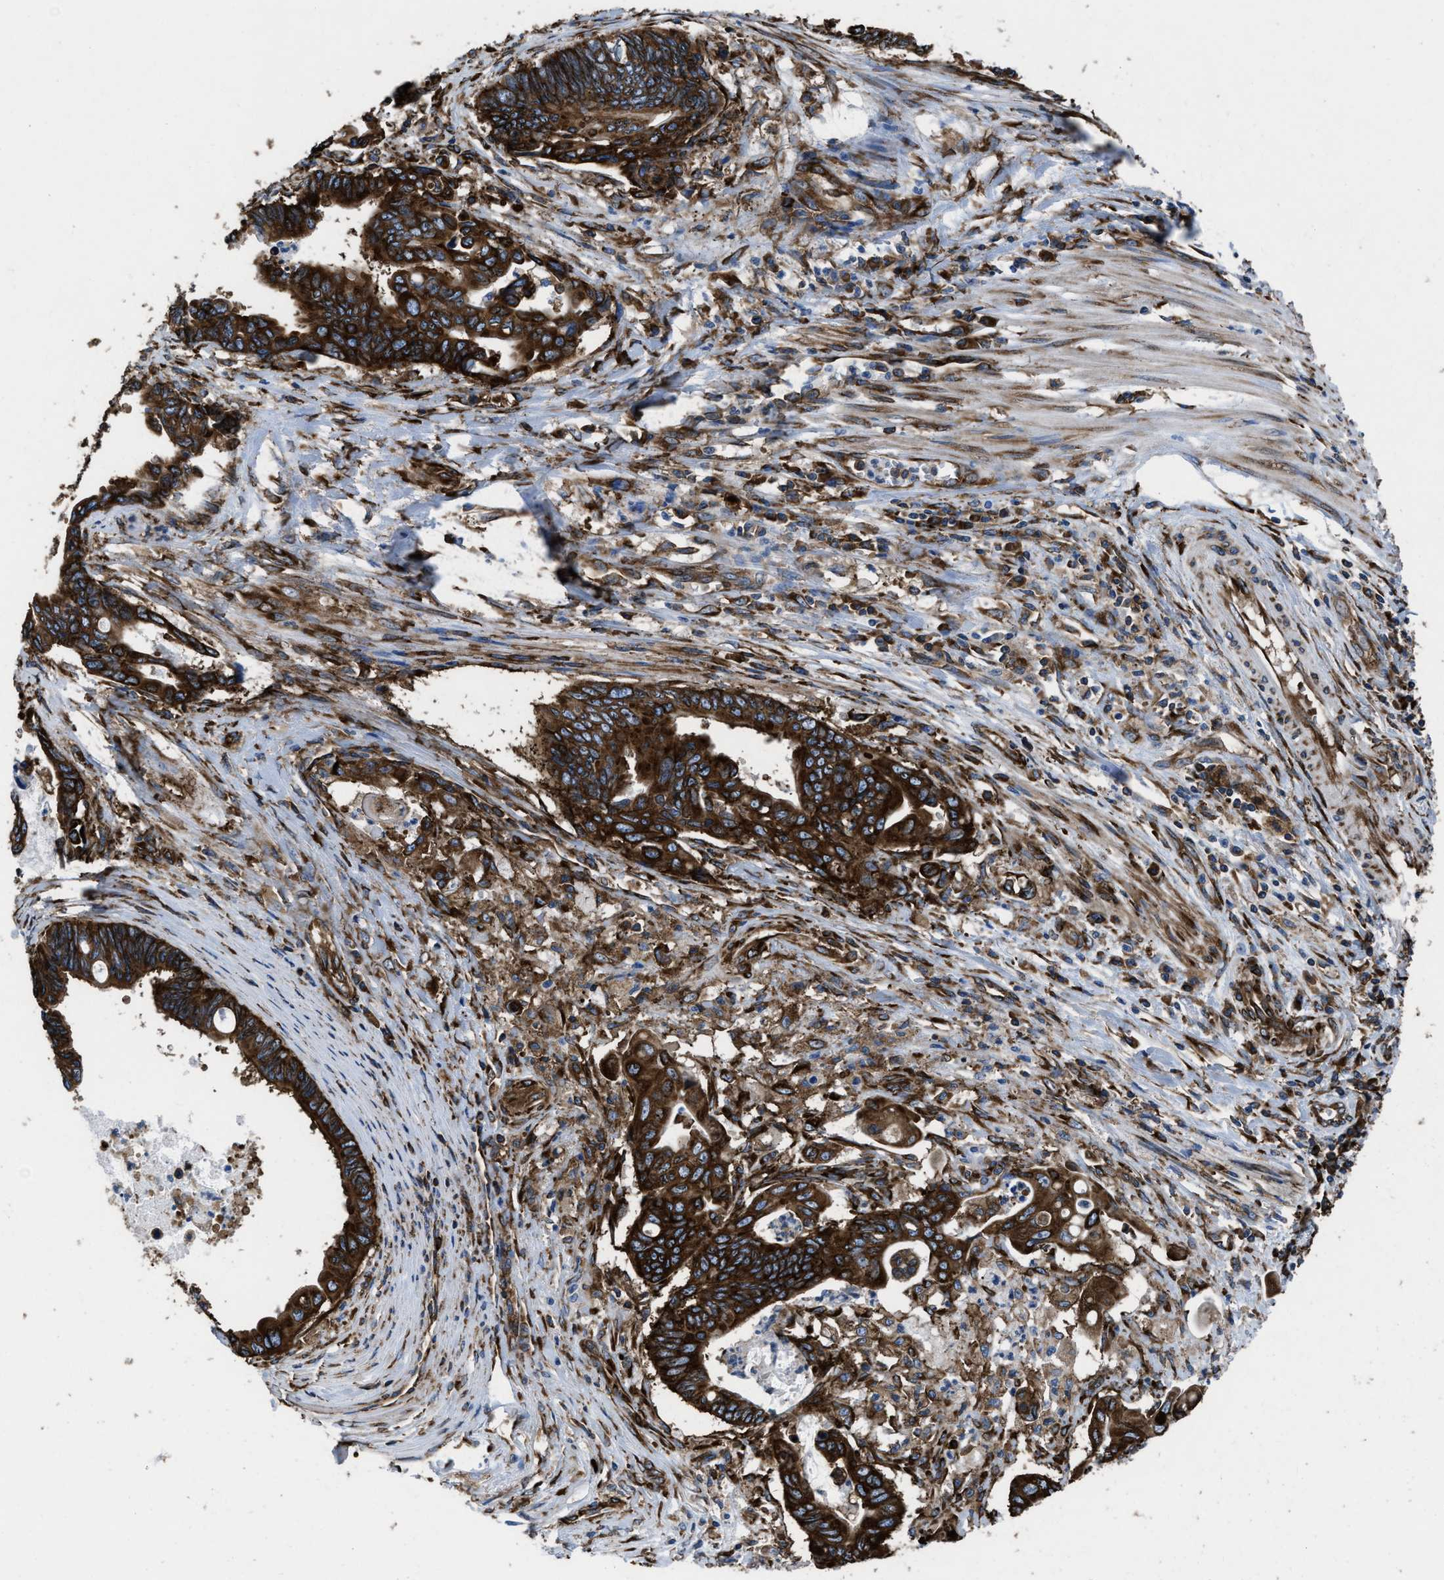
{"staining": {"intensity": "strong", "quantity": ">75%", "location": "cytoplasmic/membranous"}, "tissue": "pancreatic cancer", "cell_type": "Tumor cells", "image_type": "cancer", "snomed": [{"axis": "morphology", "description": "Adenocarcinoma, NOS"}, {"axis": "topography", "description": "Pancreas"}], "caption": "Protein staining demonstrates strong cytoplasmic/membranous positivity in about >75% of tumor cells in pancreatic cancer (adenocarcinoma). The staining is performed using DAB brown chromogen to label protein expression. The nuclei are counter-stained blue using hematoxylin.", "gene": "CAPRIN1", "patient": {"sex": "female", "age": 70}}